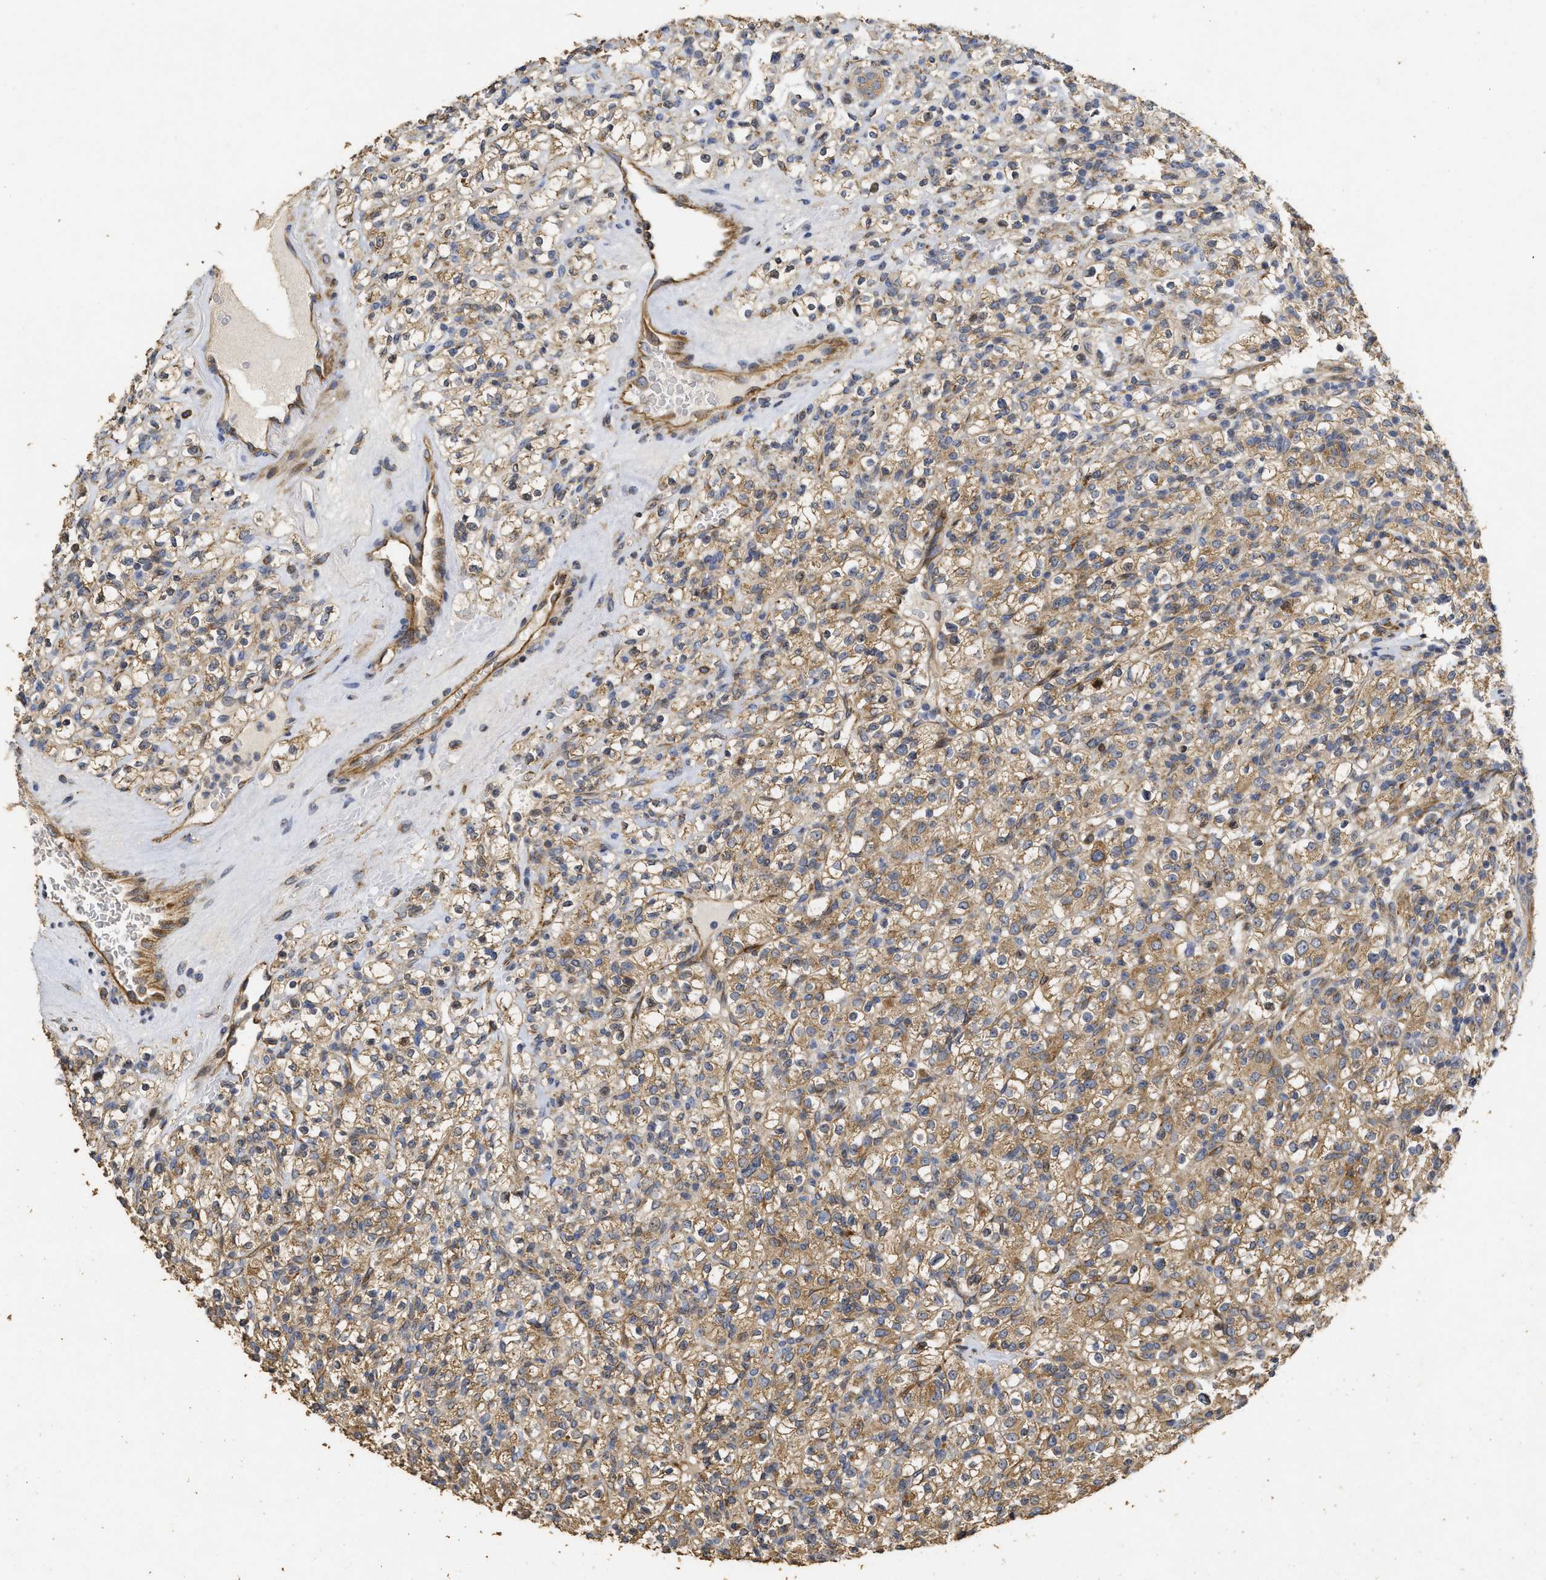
{"staining": {"intensity": "moderate", "quantity": ">75%", "location": "cytoplasmic/membranous"}, "tissue": "renal cancer", "cell_type": "Tumor cells", "image_type": "cancer", "snomed": [{"axis": "morphology", "description": "Normal tissue, NOS"}, {"axis": "morphology", "description": "Adenocarcinoma, NOS"}, {"axis": "topography", "description": "Kidney"}], "caption": "Protein staining of adenocarcinoma (renal) tissue exhibits moderate cytoplasmic/membranous staining in about >75% of tumor cells.", "gene": "NAV1", "patient": {"sex": "female", "age": 72}}